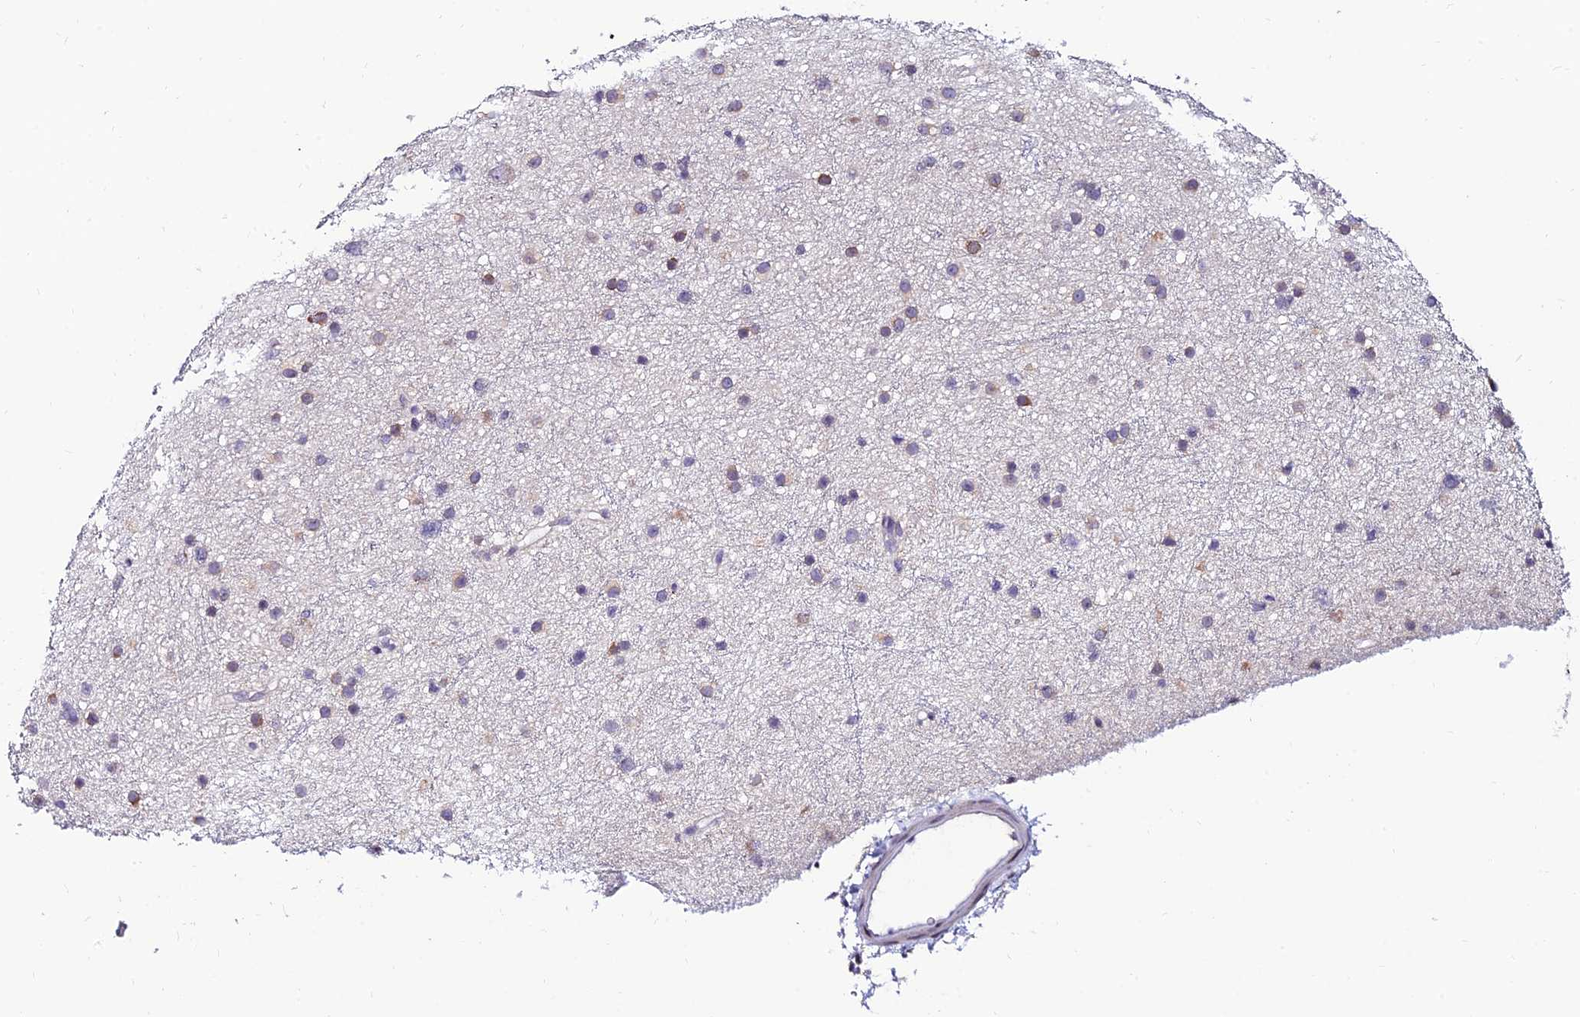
{"staining": {"intensity": "weak", "quantity": "25%-75%", "location": "cytoplasmic/membranous"}, "tissue": "glioma", "cell_type": "Tumor cells", "image_type": "cancer", "snomed": [{"axis": "morphology", "description": "Glioma, malignant, Low grade"}, {"axis": "topography", "description": "Cerebral cortex"}], "caption": "Glioma was stained to show a protein in brown. There is low levels of weak cytoplasmic/membranous expression in about 25%-75% of tumor cells.", "gene": "CDNF", "patient": {"sex": "female", "age": 39}}